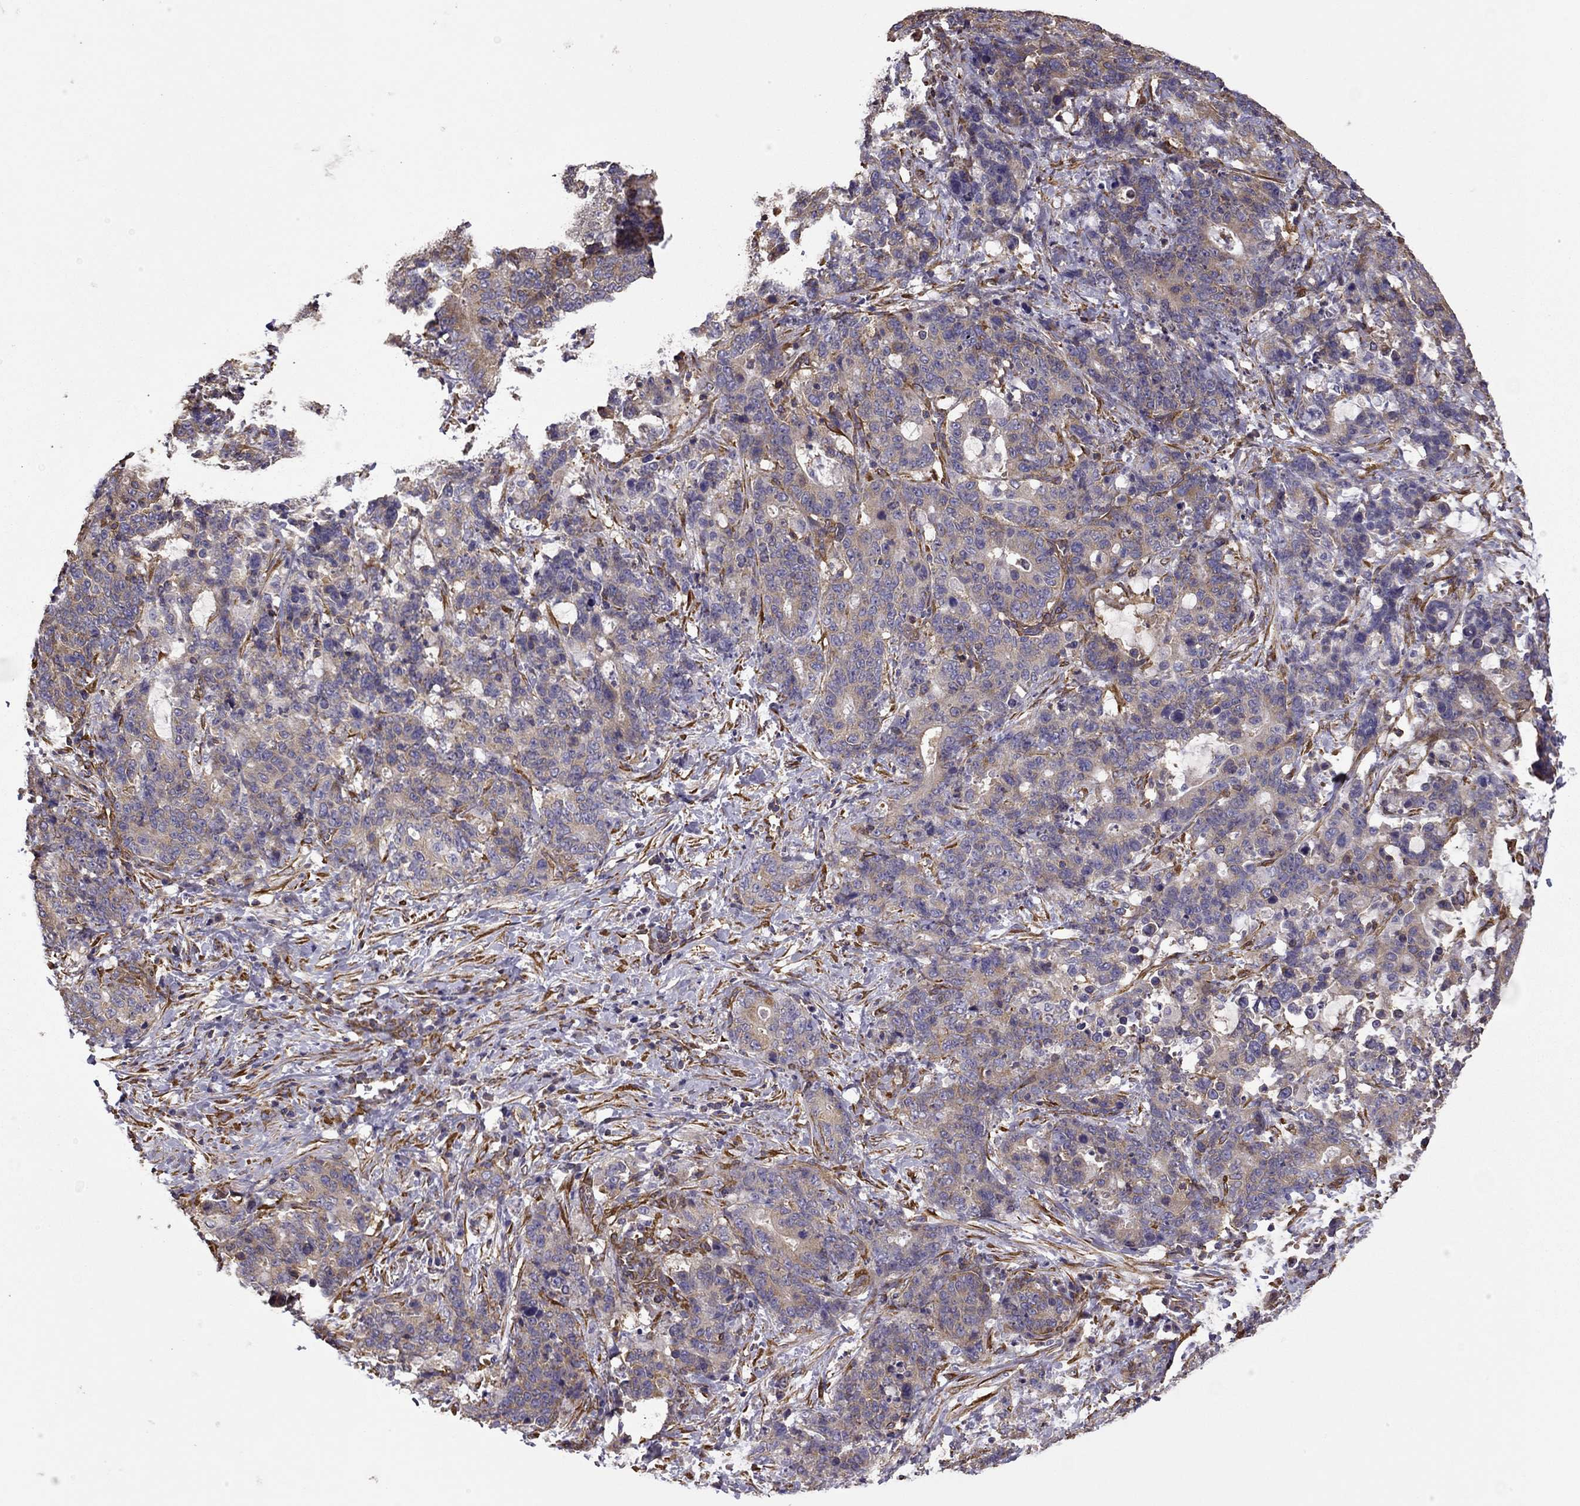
{"staining": {"intensity": "weak", "quantity": ">75%", "location": "cytoplasmic/membranous"}, "tissue": "stomach cancer", "cell_type": "Tumor cells", "image_type": "cancer", "snomed": [{"axis": "morphology", "description": "Normal tissue, NOS"}, {"axis": "morphology", "description": "Adenocarcinoma, NOS"}, {"axis": "topography", "description": "Stomach"}], "caption": "High-magnification brightfield microscopy of stomach cancer (adenocarcinoma) stained with DAB (3,3'-diaminobenzidine) (brown) and counterstained with hematoxylin (blue). tumor cells exhibit weak cytoplasmic/membranous staining is present in approximately>75% of cells.", "gene": "MAP4", "patient": {"sex": "female", "age": 64}}